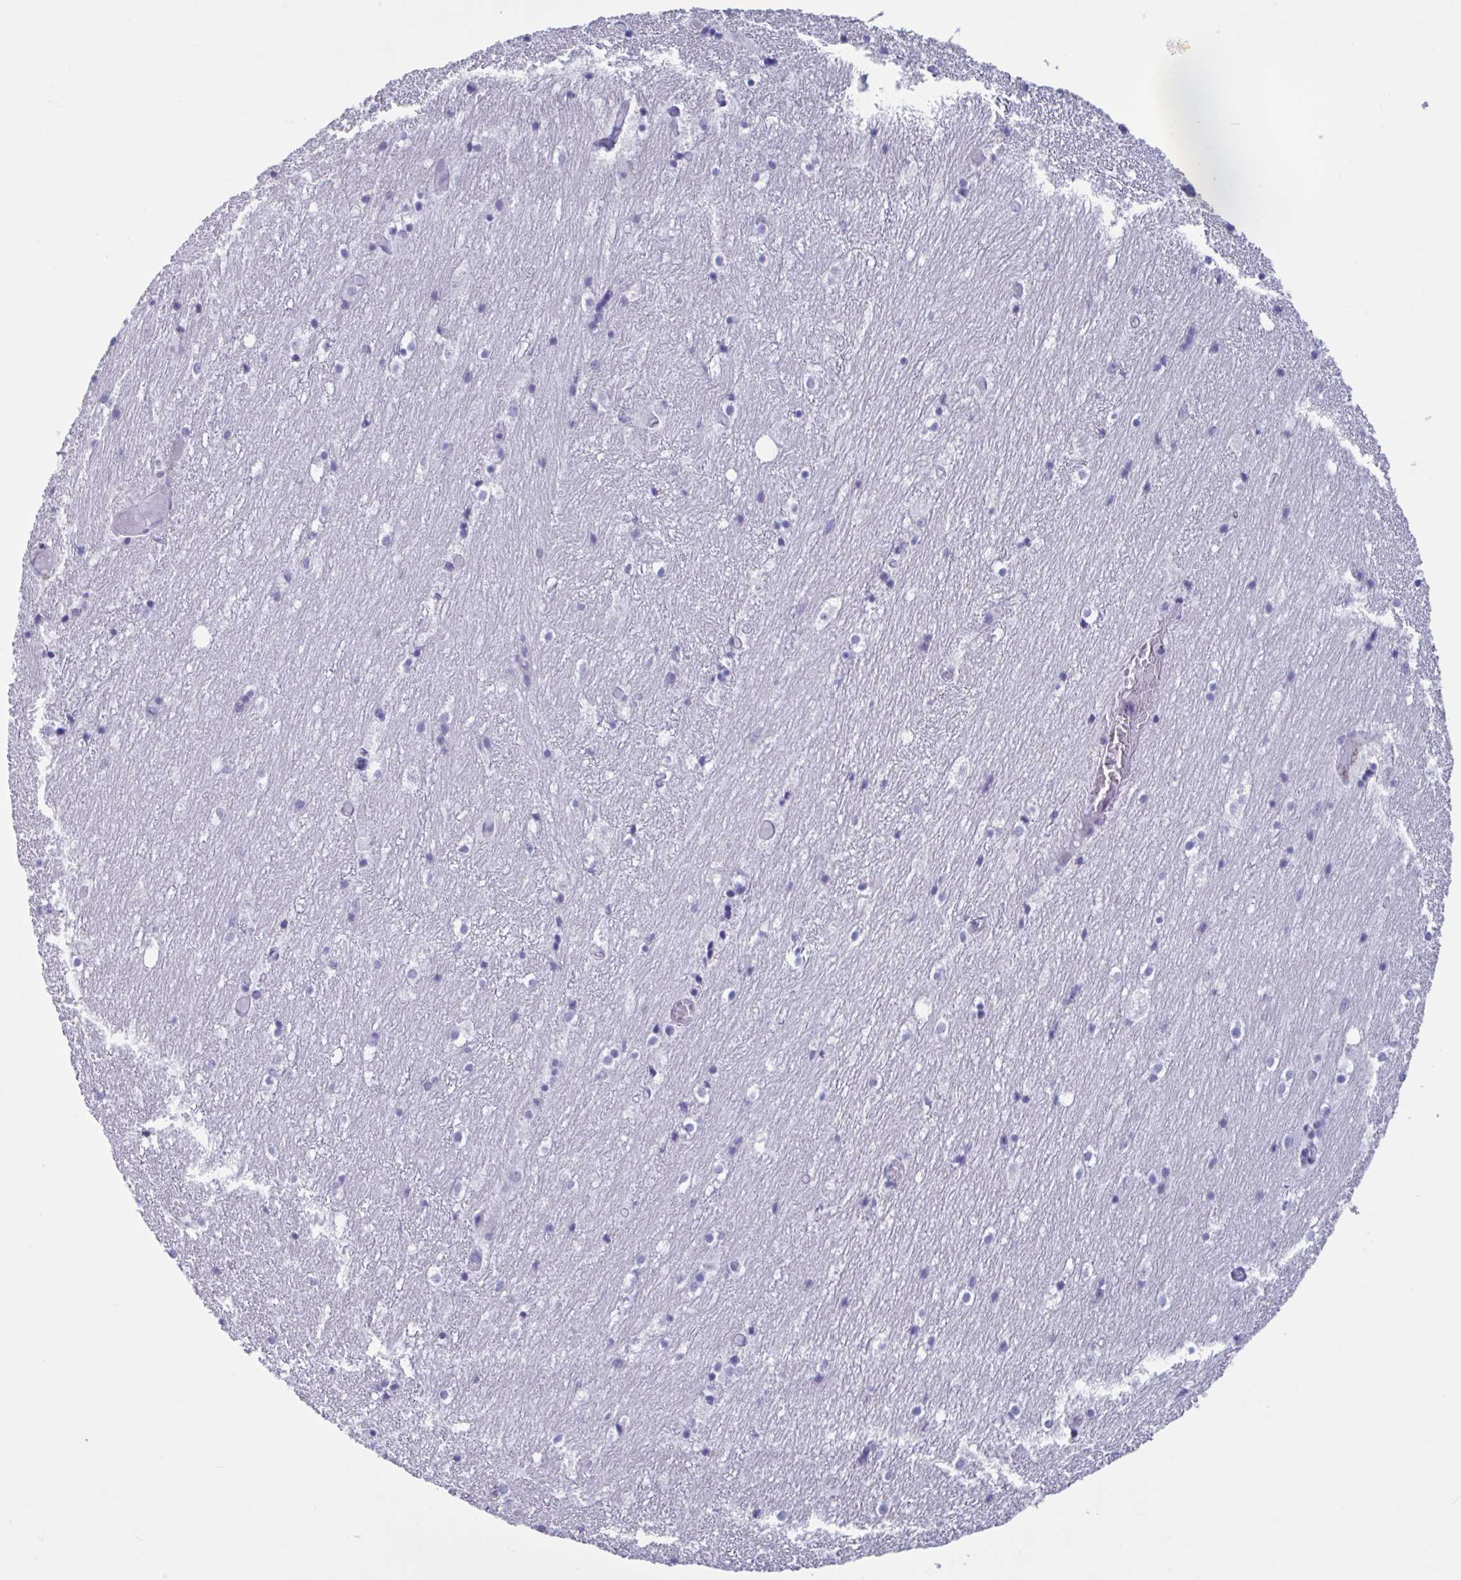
{"staining": {"intensity": "negative", "quantity": "none", "location": "none"}, "tissue": "hippocampus", "cell_type": "Glial cells", "image_type": "normal", "snomed": [{"axis": "morphology", "description": "Normal tissue, NOS"}, {"axis": "topography", "description": "Hippocampus"}], "caption": "Immunohistochemical staining of benign human hippocampus demonstrates no significant expression in glial cells. (DAB (3,3'-diaminobenzidine) immunohistochemistry (IHC), high magnification).", "gene": "MS4A14", "patient": {"sex": "female", "age": 52}}